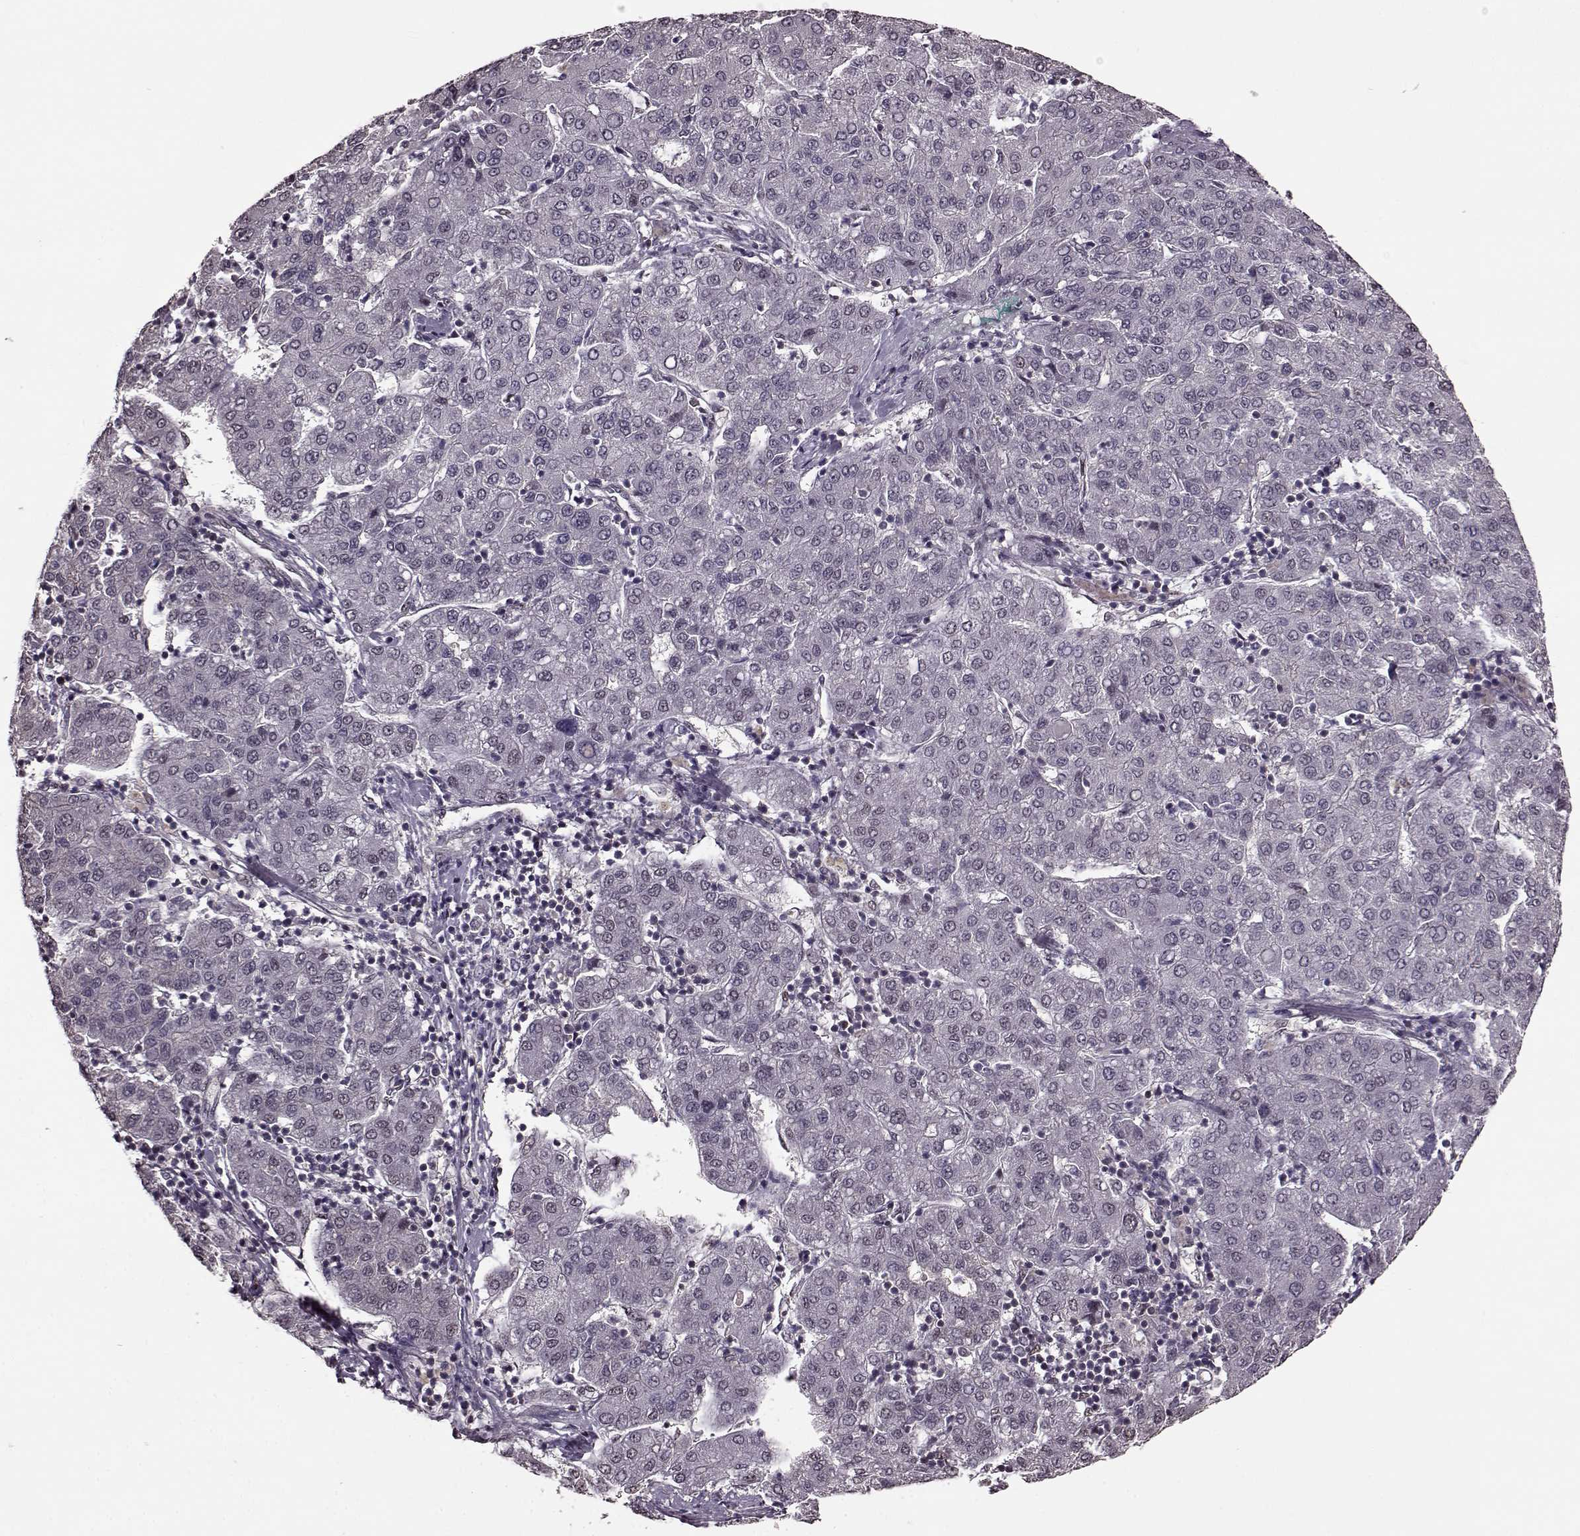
{"staining": {"intensity": "negative", "quantity": "none", "location": "none"}, "tissue": "liver cancer", "cell_type": "Tumor cells", "image_type": "cancer", "snomed": [{"axis": "morphology", "description": "Carcinoma, Hepatocellular, NOS"}, {"axis": "topography", "description": "Liver"}], "caption": "Human liver hepatocellular carcinoma stained for a protein using immunohistochemistry displays no positivity in tumor cells.", "gene": "FTO", "patient": {"sex": "male", "age": 65}}